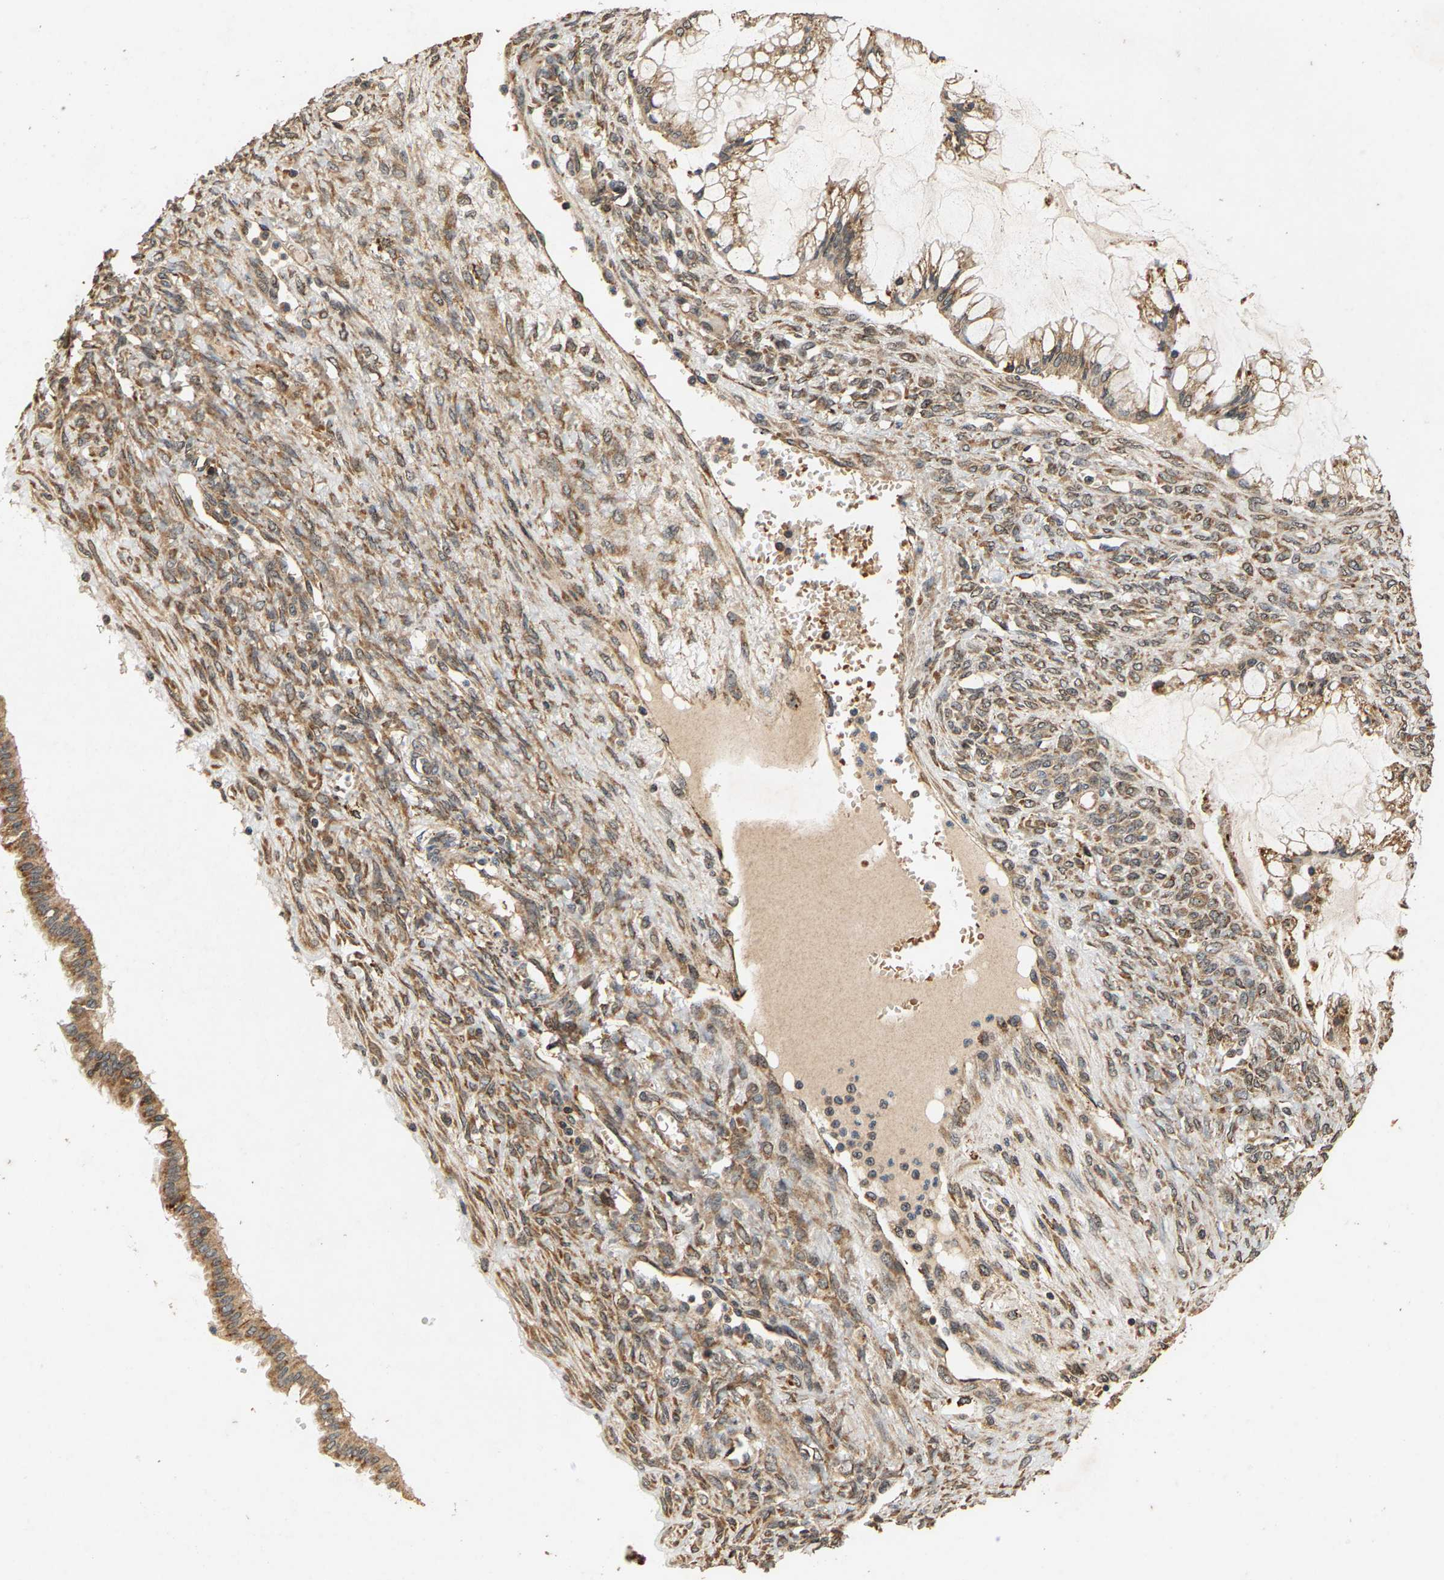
{"staining": {"intensity": "moderate", "quantity": ">75%", "location": "cytoplasmic/membranous"}, "tissue": "ovarian cancer", "cell_type": "Tumor cells", "image_type": "cancer", "snomed": [{"axis": "morphology", "description": "Cystadenocarcinoma, mucinous, NOS"}, {"axis": "topography", "description": "Ovary"}], "caption": "Mucinous cystadenocarcinoma (ovarian) stained for a protein shows moderate cytoplasmic/membranous positivity in tumor cells. The staining was performed using DAB (3,3'-diaminobenzidine) to visualize the protein expression in brown, while the nuclei were stained in blue with hematoxylin (Magnification: 20x).", "gene": "CIDEC", "patient": {"sex": "female", "age": 73}}